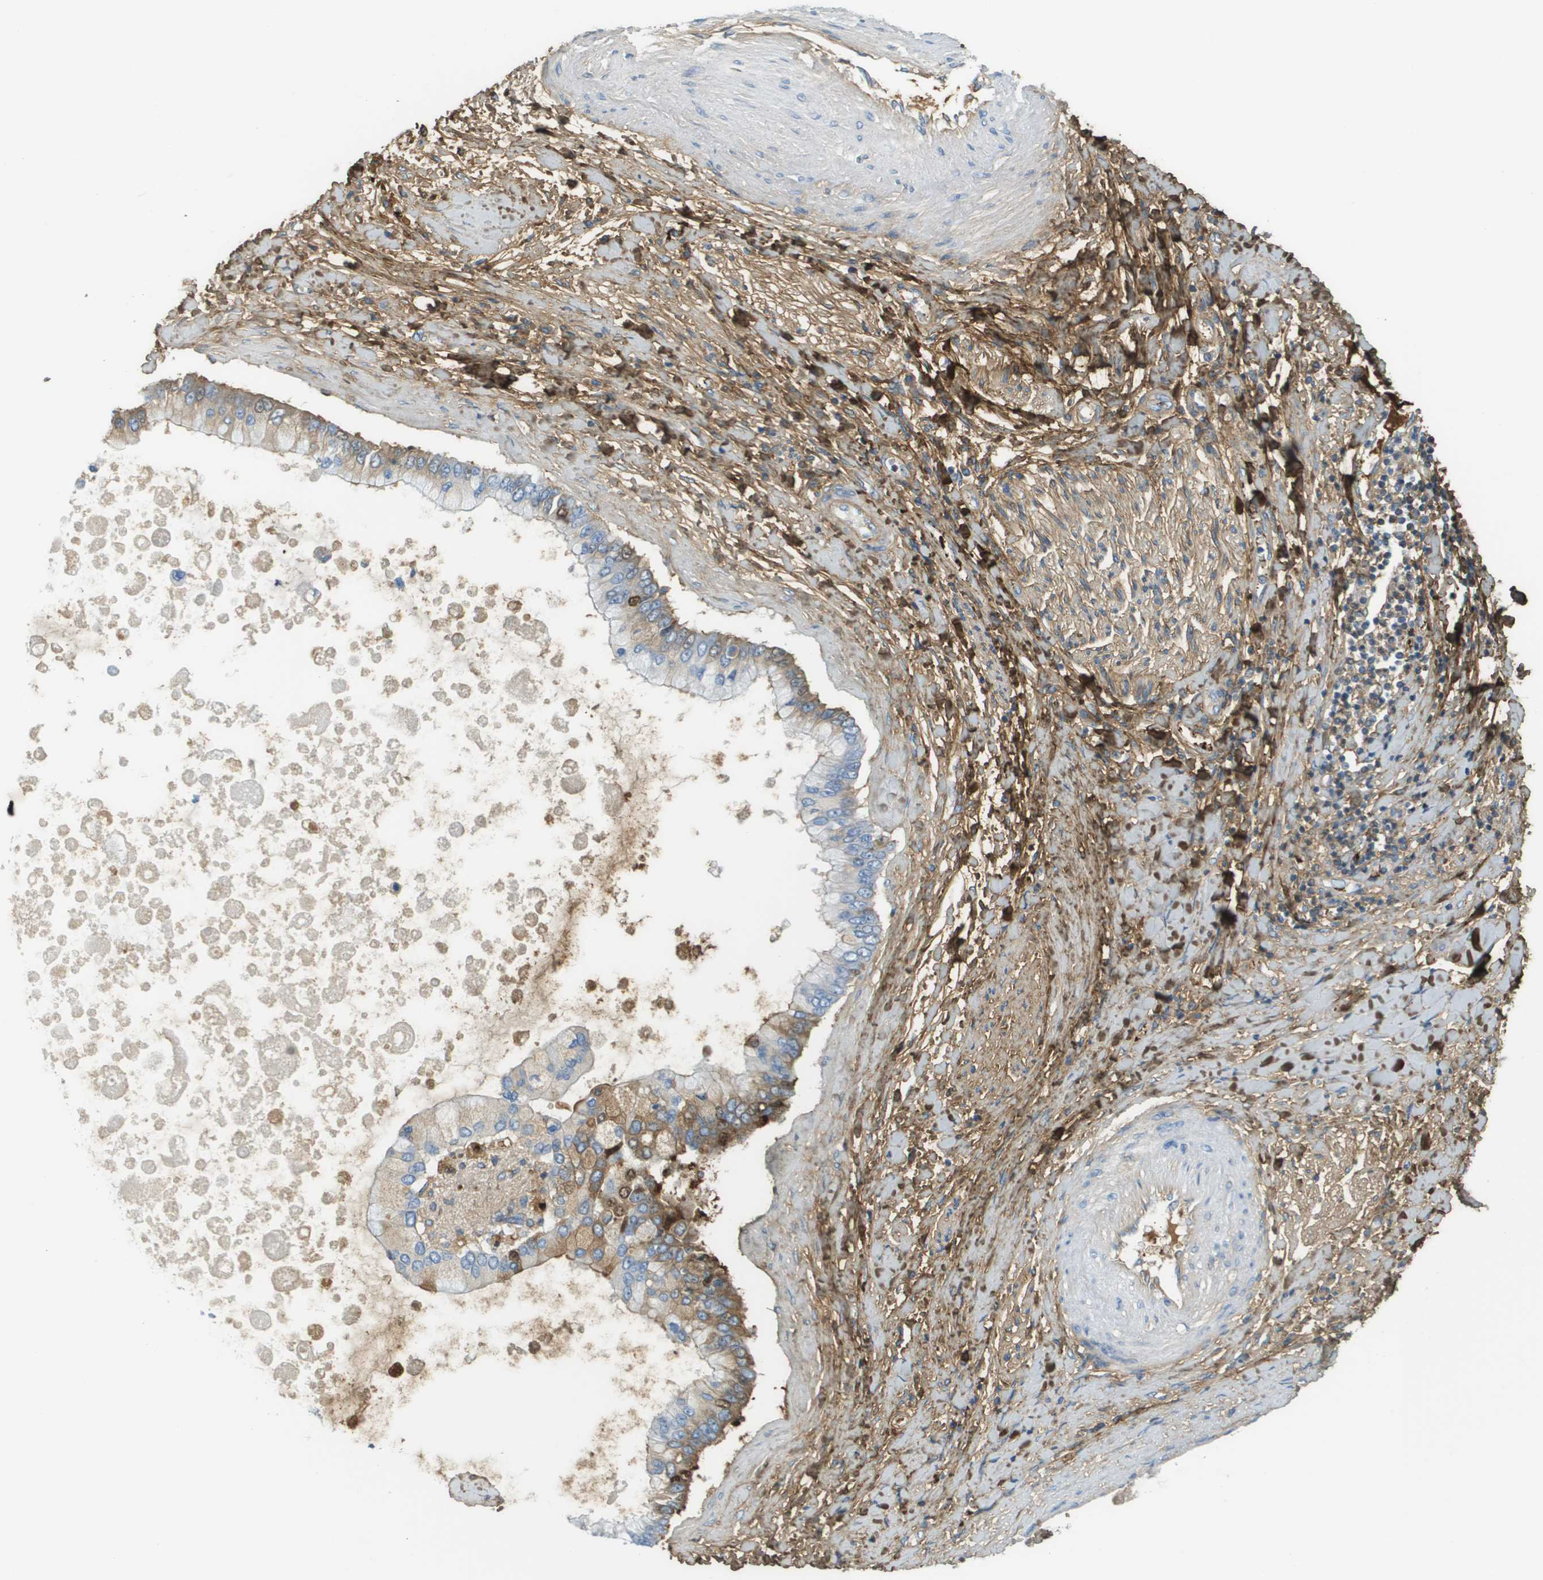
{"staining": {"intensity": "weak", "quantity": "<25%", "location": "cytoplasmic/membranous"}, "tissue": "liver cancer", "cell_type": "Tumor cells", "image_type": "cancer", "snomed": [{"axis": "morphology", "description": "Cholangiocarcinoma"}, {"axis": "topography", "description": "Liver"}], "caption": "An immunohistochemistry (IHC) micrograph of liver cholangiocarcinoma is shown. There is no staining in tumor cells of liver cholangiocarcinoma.", "gene": "DCN", "patient": {"sex": "male", "age": 50}}